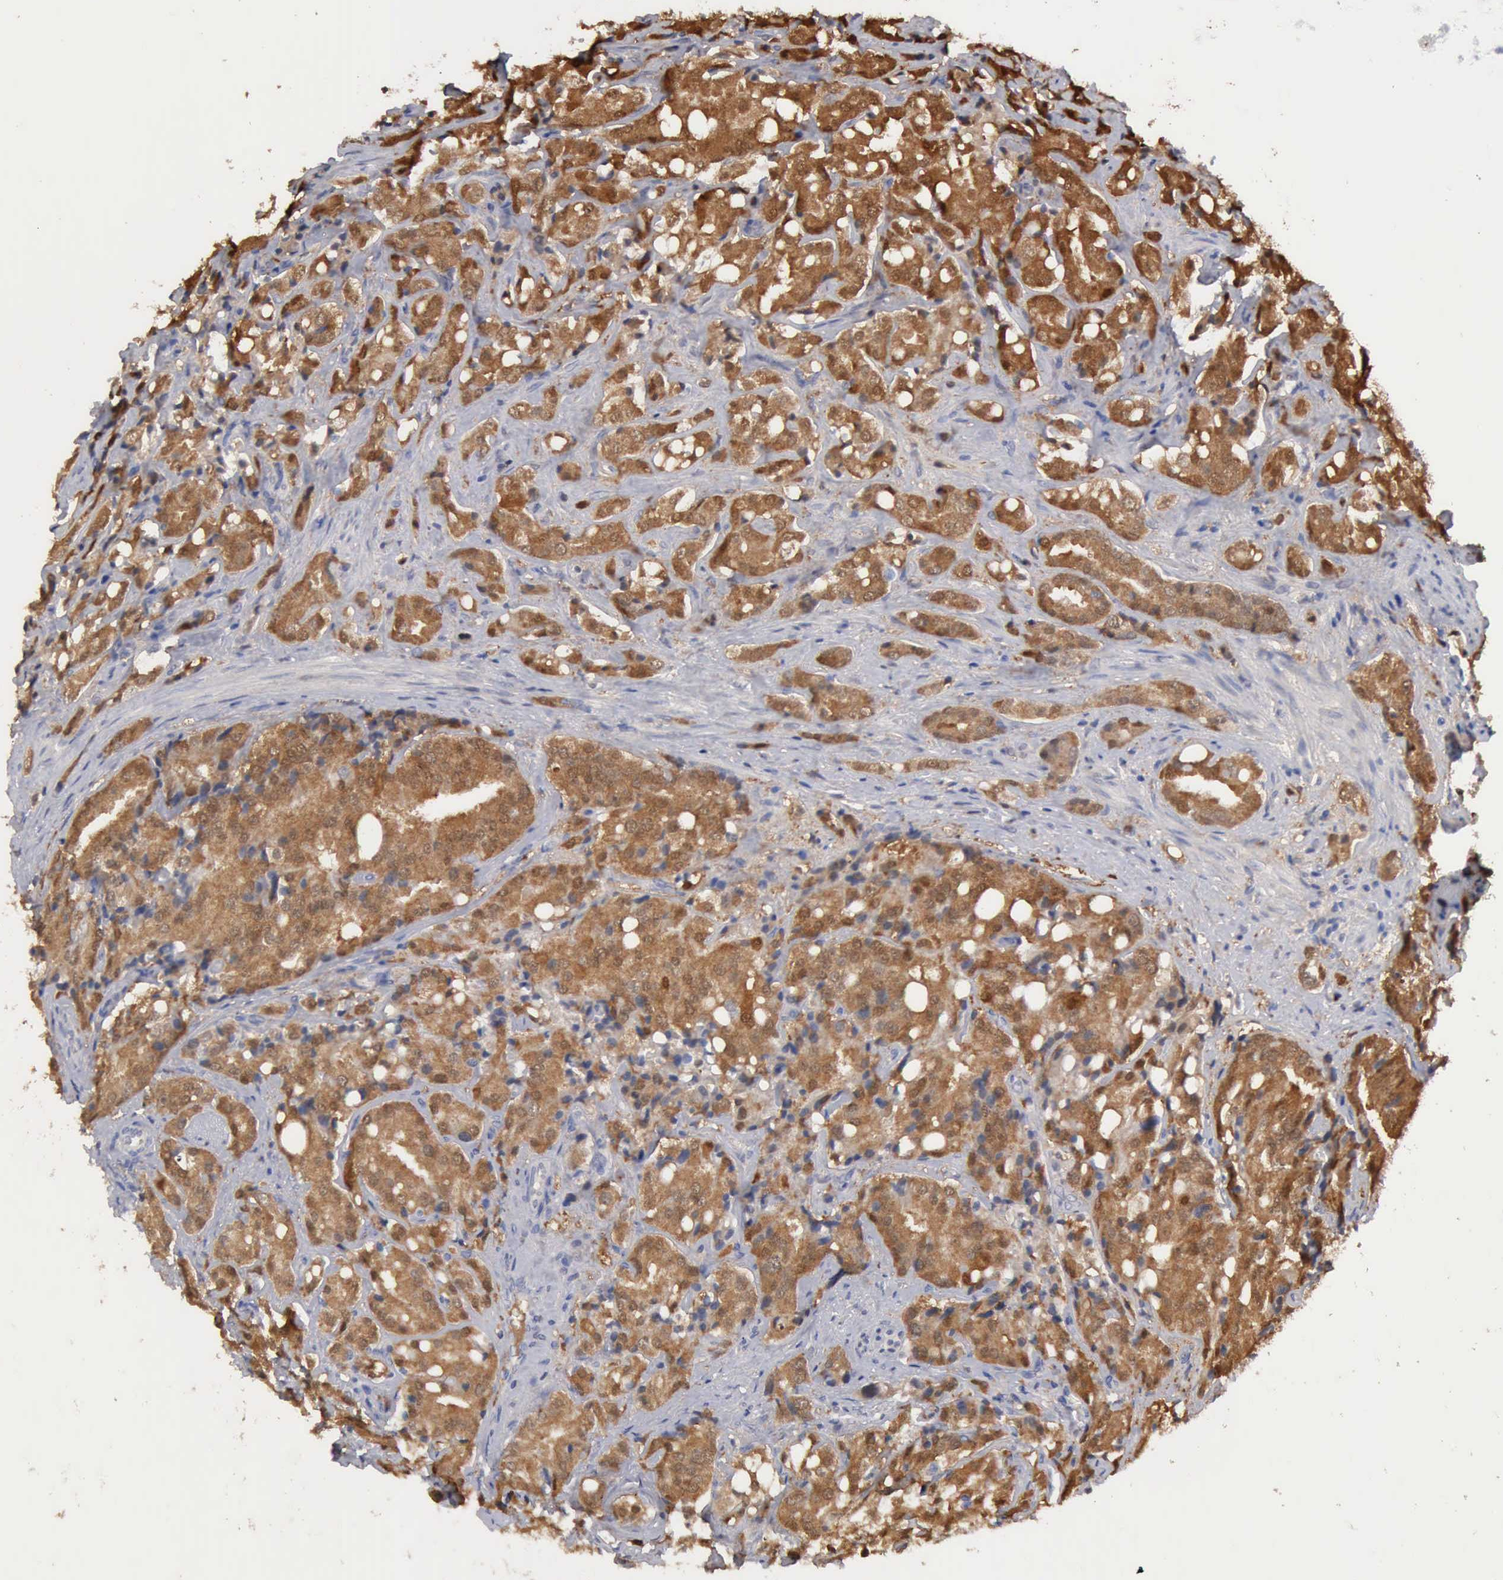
{"staining": {"intensity": "moderate", "quantity": ">75%", "location": "cytoplasmic/membranous,nuclear"}, "tissue": "prostate cancer", "cell_type": "Tumor cells", "image_type": "cancer", "snomed": [{"axis": "morphology", "description": "Adenocarcinoma, High grade"}, {"axis": "topography", "description": "Prostate"}], "caption": "About >75% of tumor cells in adenocarcinoma (high-grade) (prostate) show moderate cytoplasmic/membranous and nuclear protein staining as visualized by brown immunohistochemical staining.", "gene": "PTGR2", "patient": {"sex": "male", "age": 68}}